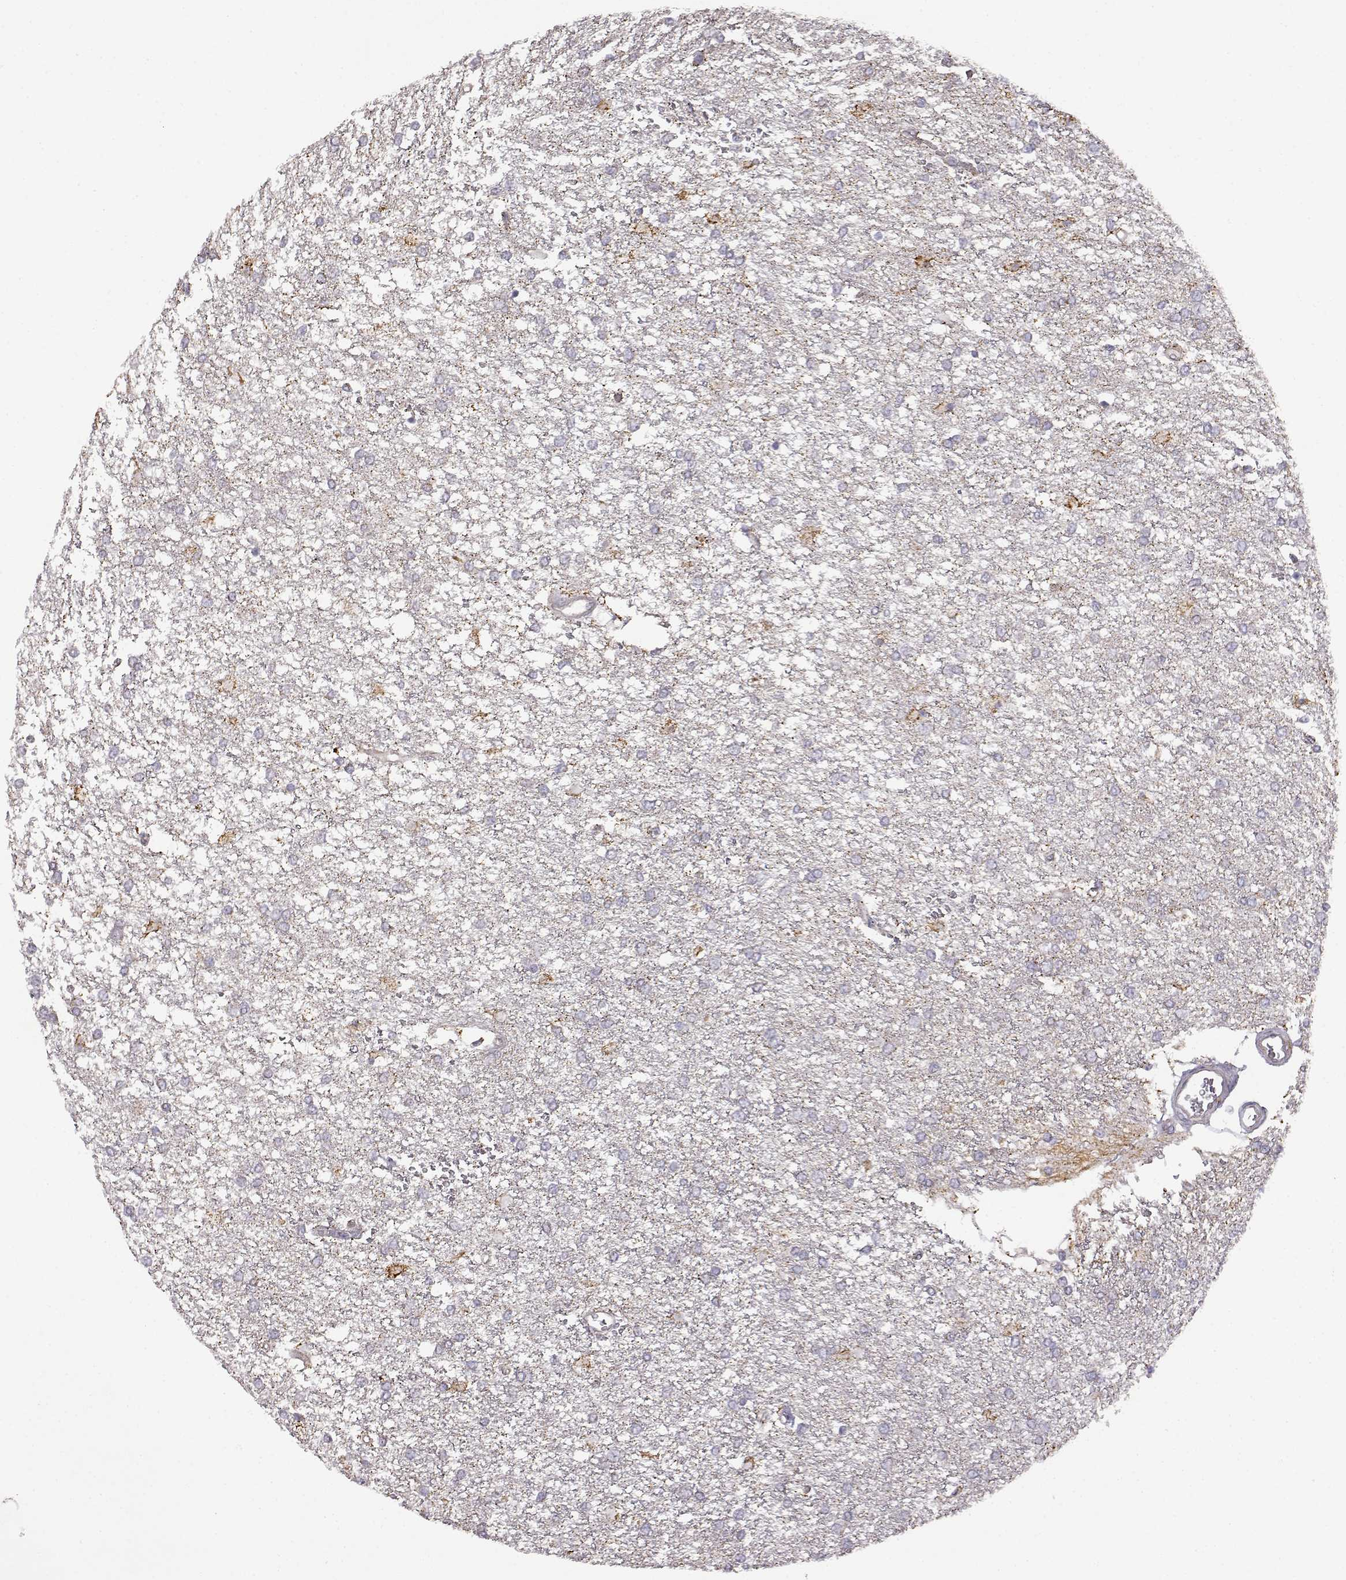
{"staining": {"intensity": "negative", "quantity": "none", "location": "none"}, "tissue": "glioma", "cell_type": "Tumor cells", "image_type": "cancer", "snomed": [{"axis": "morphology", "description": "Glioma, malignant, High grade"}, {"axis": "topography", "description": "Brain"}], "caption": "High power microscopy image of an immunohistochemistry (IHC) micrograph of glioma, revealing no significant expression in tumor cells.", "gene": "DDC", "patient": {"sex": "female", "age": 61}}